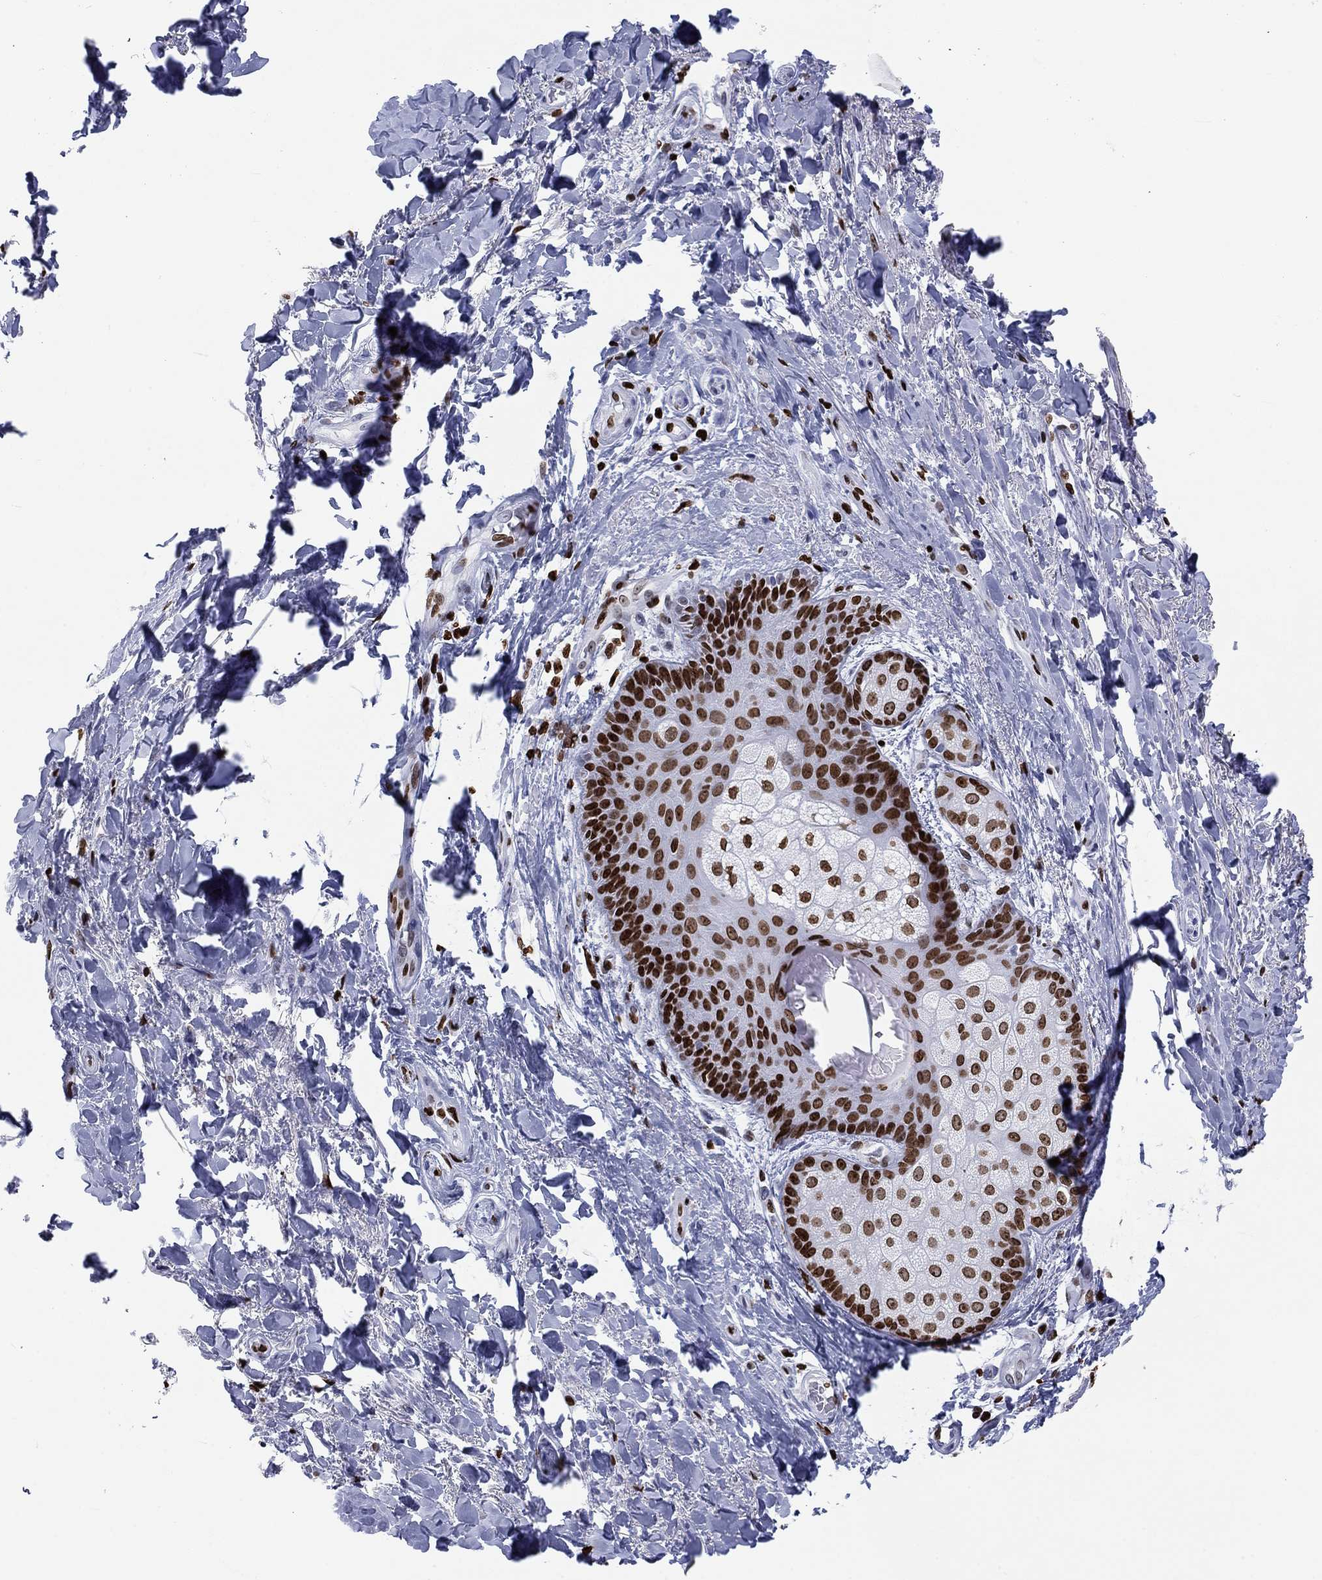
{"staining": {"intensity": "strong", "quantity": "25%-75%", "location": "nuclear"}, "tissue": "skin", "cell_type": "Epidermal cells", "image_type": "normal", "snomed": [{"axis": "morphology", "description": "Normal tissue, NOS"}, {"axis": "topography", "description": "Anal"}, {"axis": "topography", "description": "Peripheral nerve tissue"}], "caption": "This histopathology image demonstrates immunohistochemistry staining of unremarkable human skin, with high strong nuclear staining in about 25%-75% of epidermal cells.", "gene": "H1", "patient": {"sex": "male", "age": 53}}